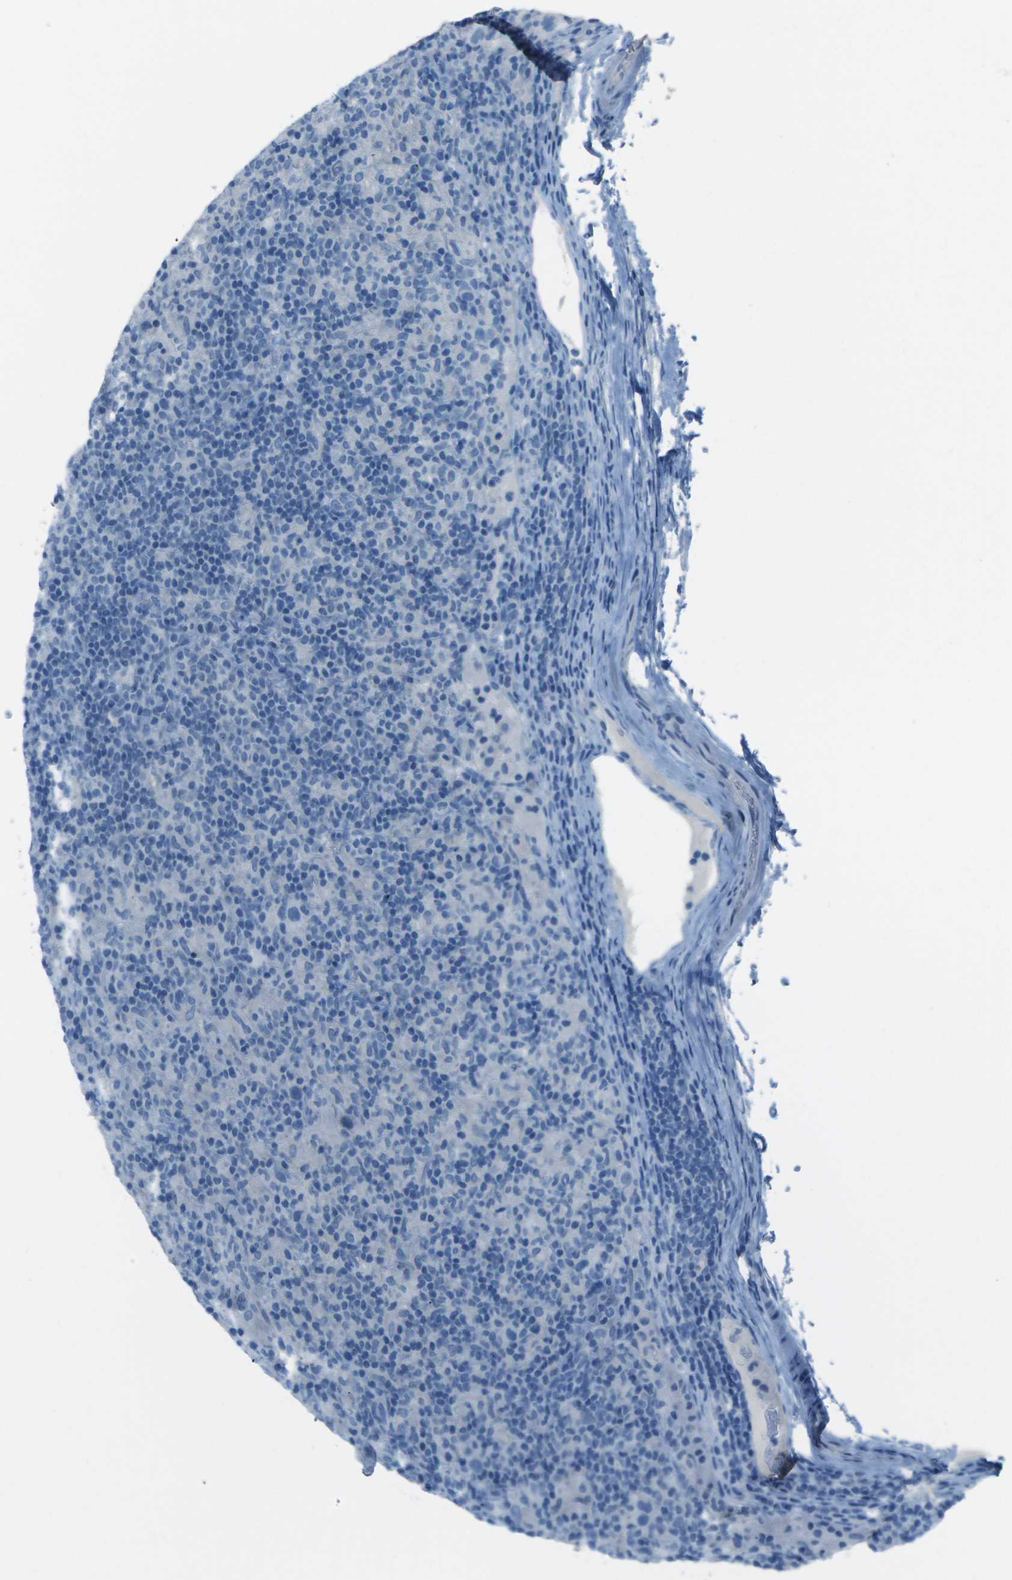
{"staining": {"intensity": "negative", "quantity": "none", "location": "none"}, "tissue": "lymphoma", "cell_type": "Tumor cells", "image_type": "cancer", "snomed": [{"axis": "morphology", "description": "Hodgkin's disease, NOS"}, {"axis": "topography", "description": "Lymph node"}], "caption": "An immunohistochemistry histopathology image of lymphoma is shown. There is no staining in tumor cells of lymphoma.", "gene": "FGF1", "patient": {"sex": "male", "age": 70}}